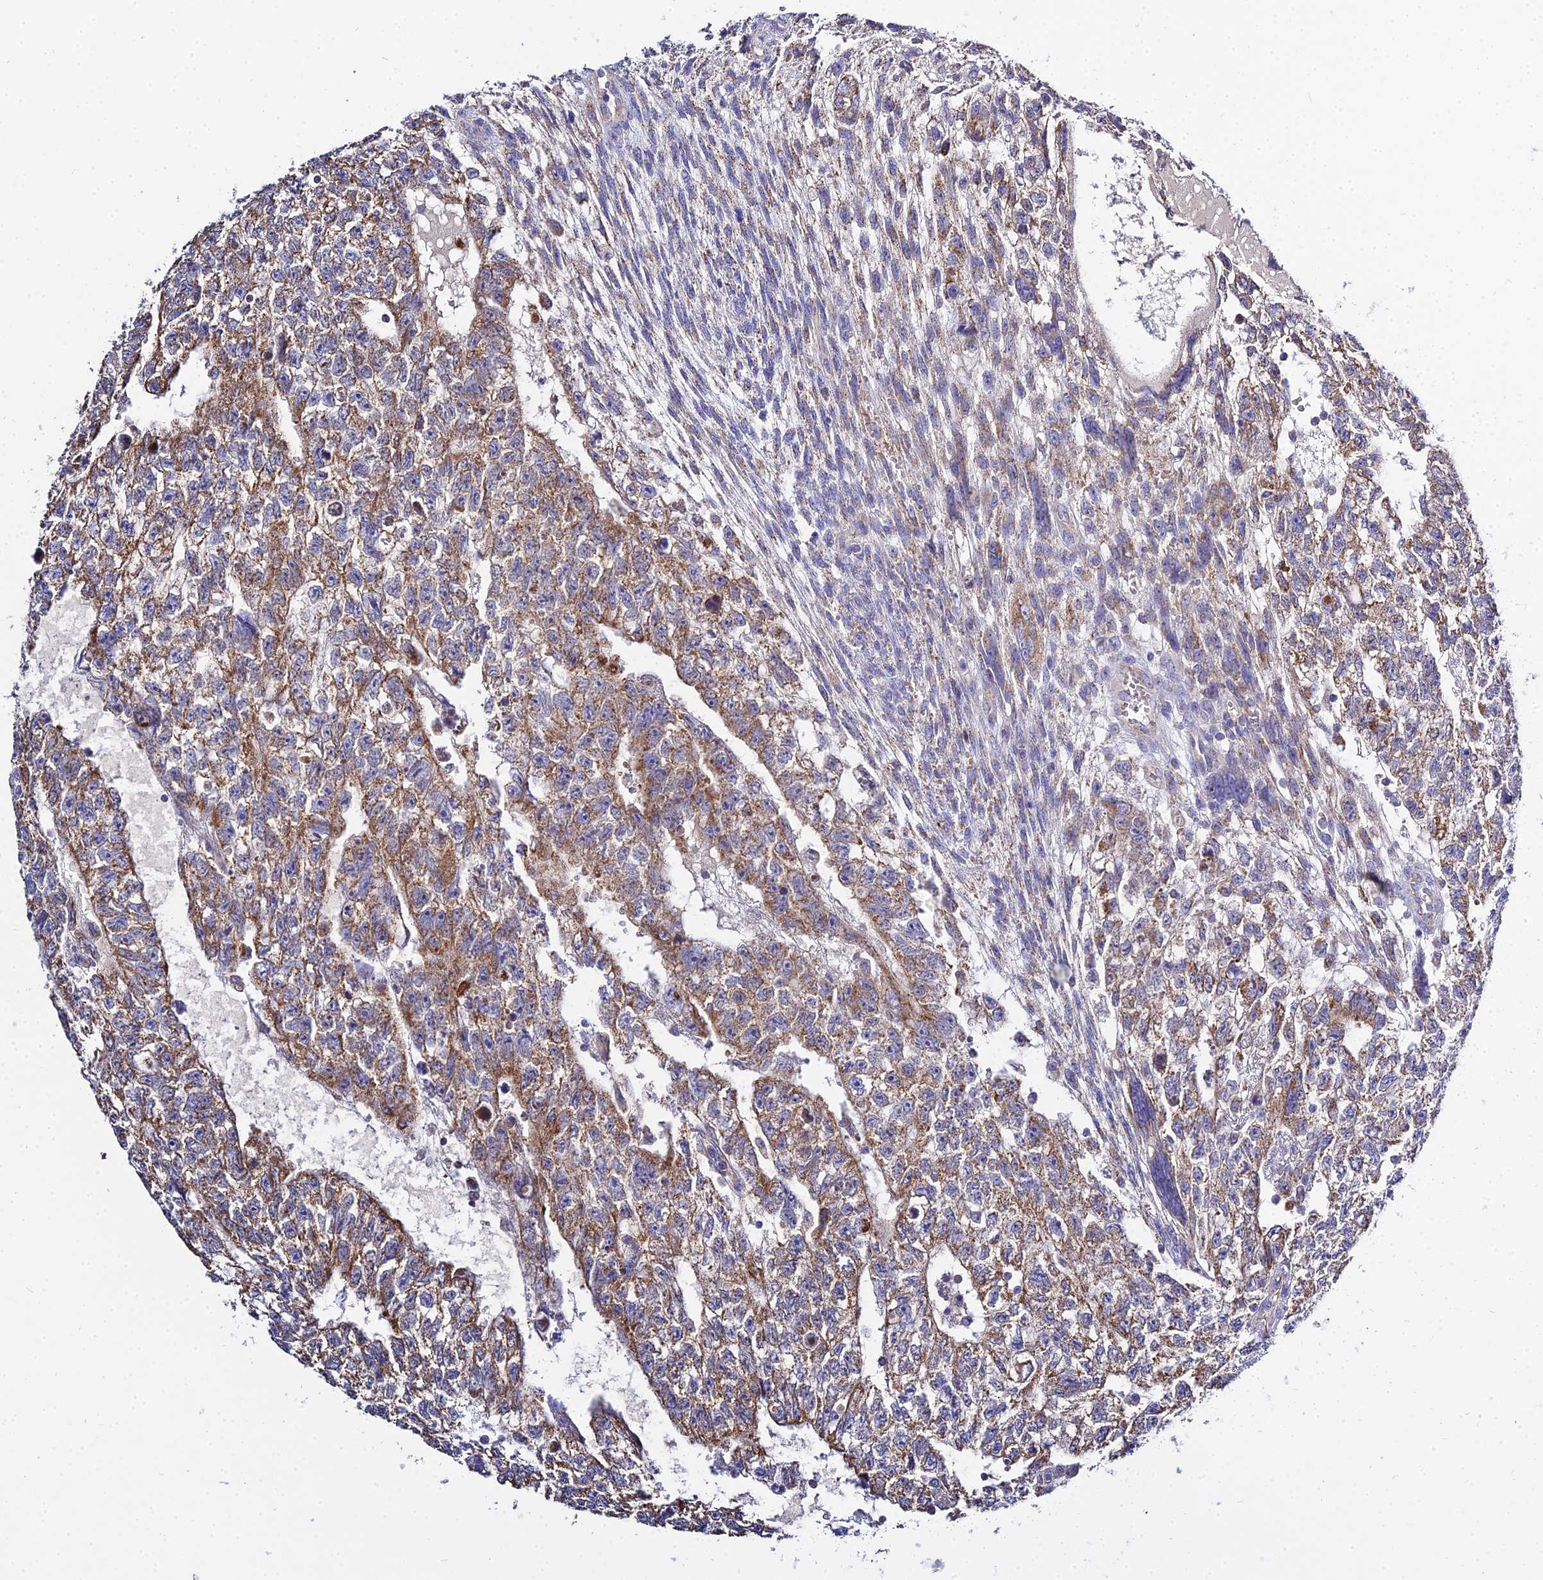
{"staining": {"intensity": "moderate", "quantity": ">75%", "location": "cytoplasmic/membranous"}, "tissue": "testis cancer", "cell_type": "Tumor cells", "image_type": "cancer", "snomed": [{"axis": "morphology", "description": "Carcinoma, Embryonal, NOS"}, {"axis": "topography", "description": "Testis"}], "caption": "Immunohistochemistry (IHC) micrograph of neoplastic tissue: human testis cancer stained using IHC displays medium levels of moderate protein expression localized specifically in the cytoplasmic/membranous of tumor cells, appearing as a cytoplasmic/membranous brown color.", "gene": "TYW5", "patient": {"sex": "male", "age": 26}}